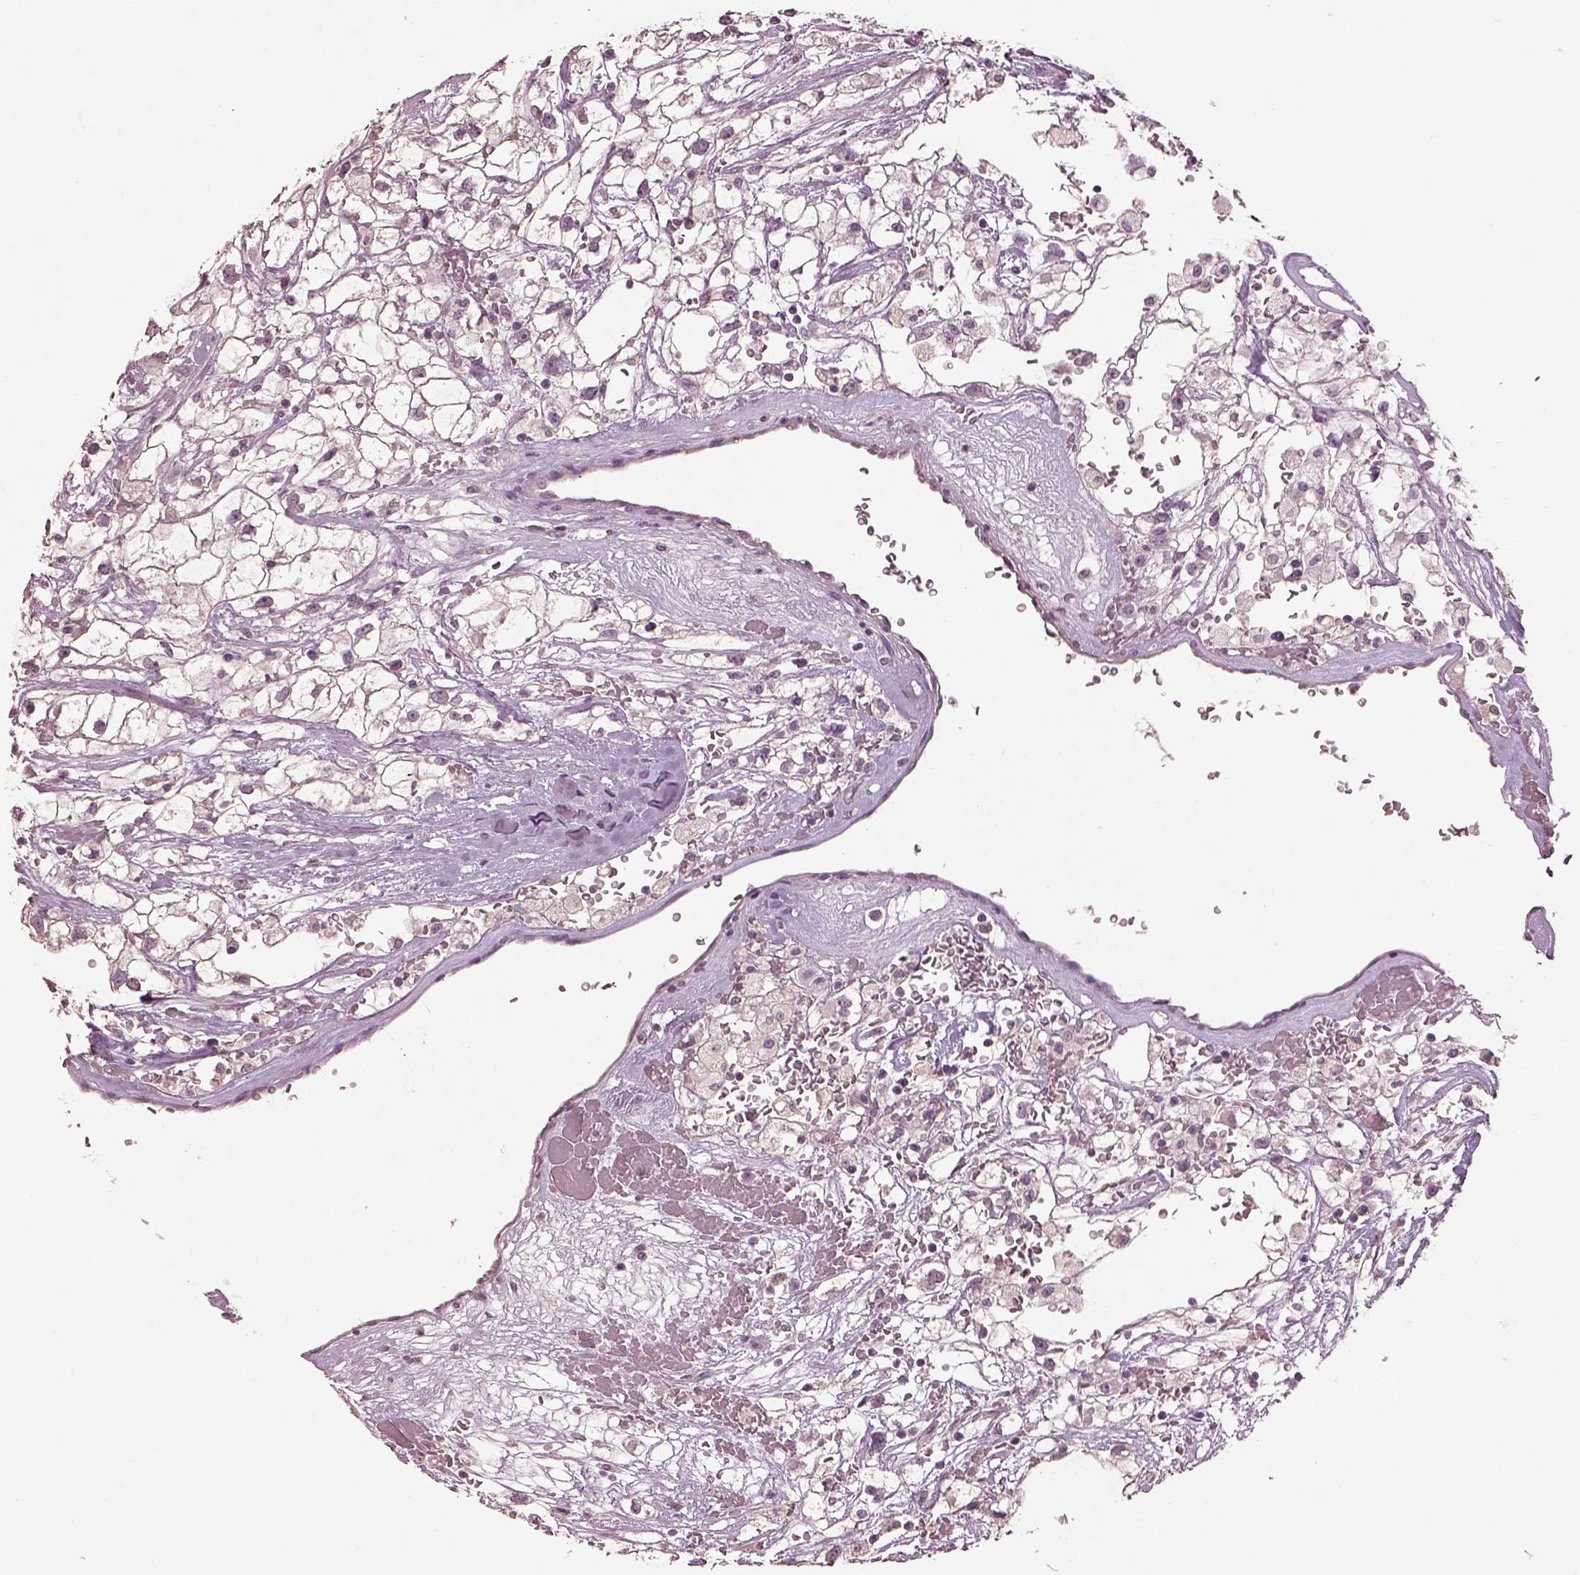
{"staining": {"intensity": "negative", "quantity": "none", "location": "none"}, "tissue": "renal cancer", "cell_type": "Tumor cells", "image_type": "cancer", "snomed": [{"axis": "morphology", "description": "Adenocarcinoma, NOS"}, {"axis": "topography", "description": "Kidney"}], "caption": "Tumor cells are negative for brown protein staining in renal adenocarcinoma.", "gene": "KCNIP3", "patient": {"sex": "male", "age": 59}}